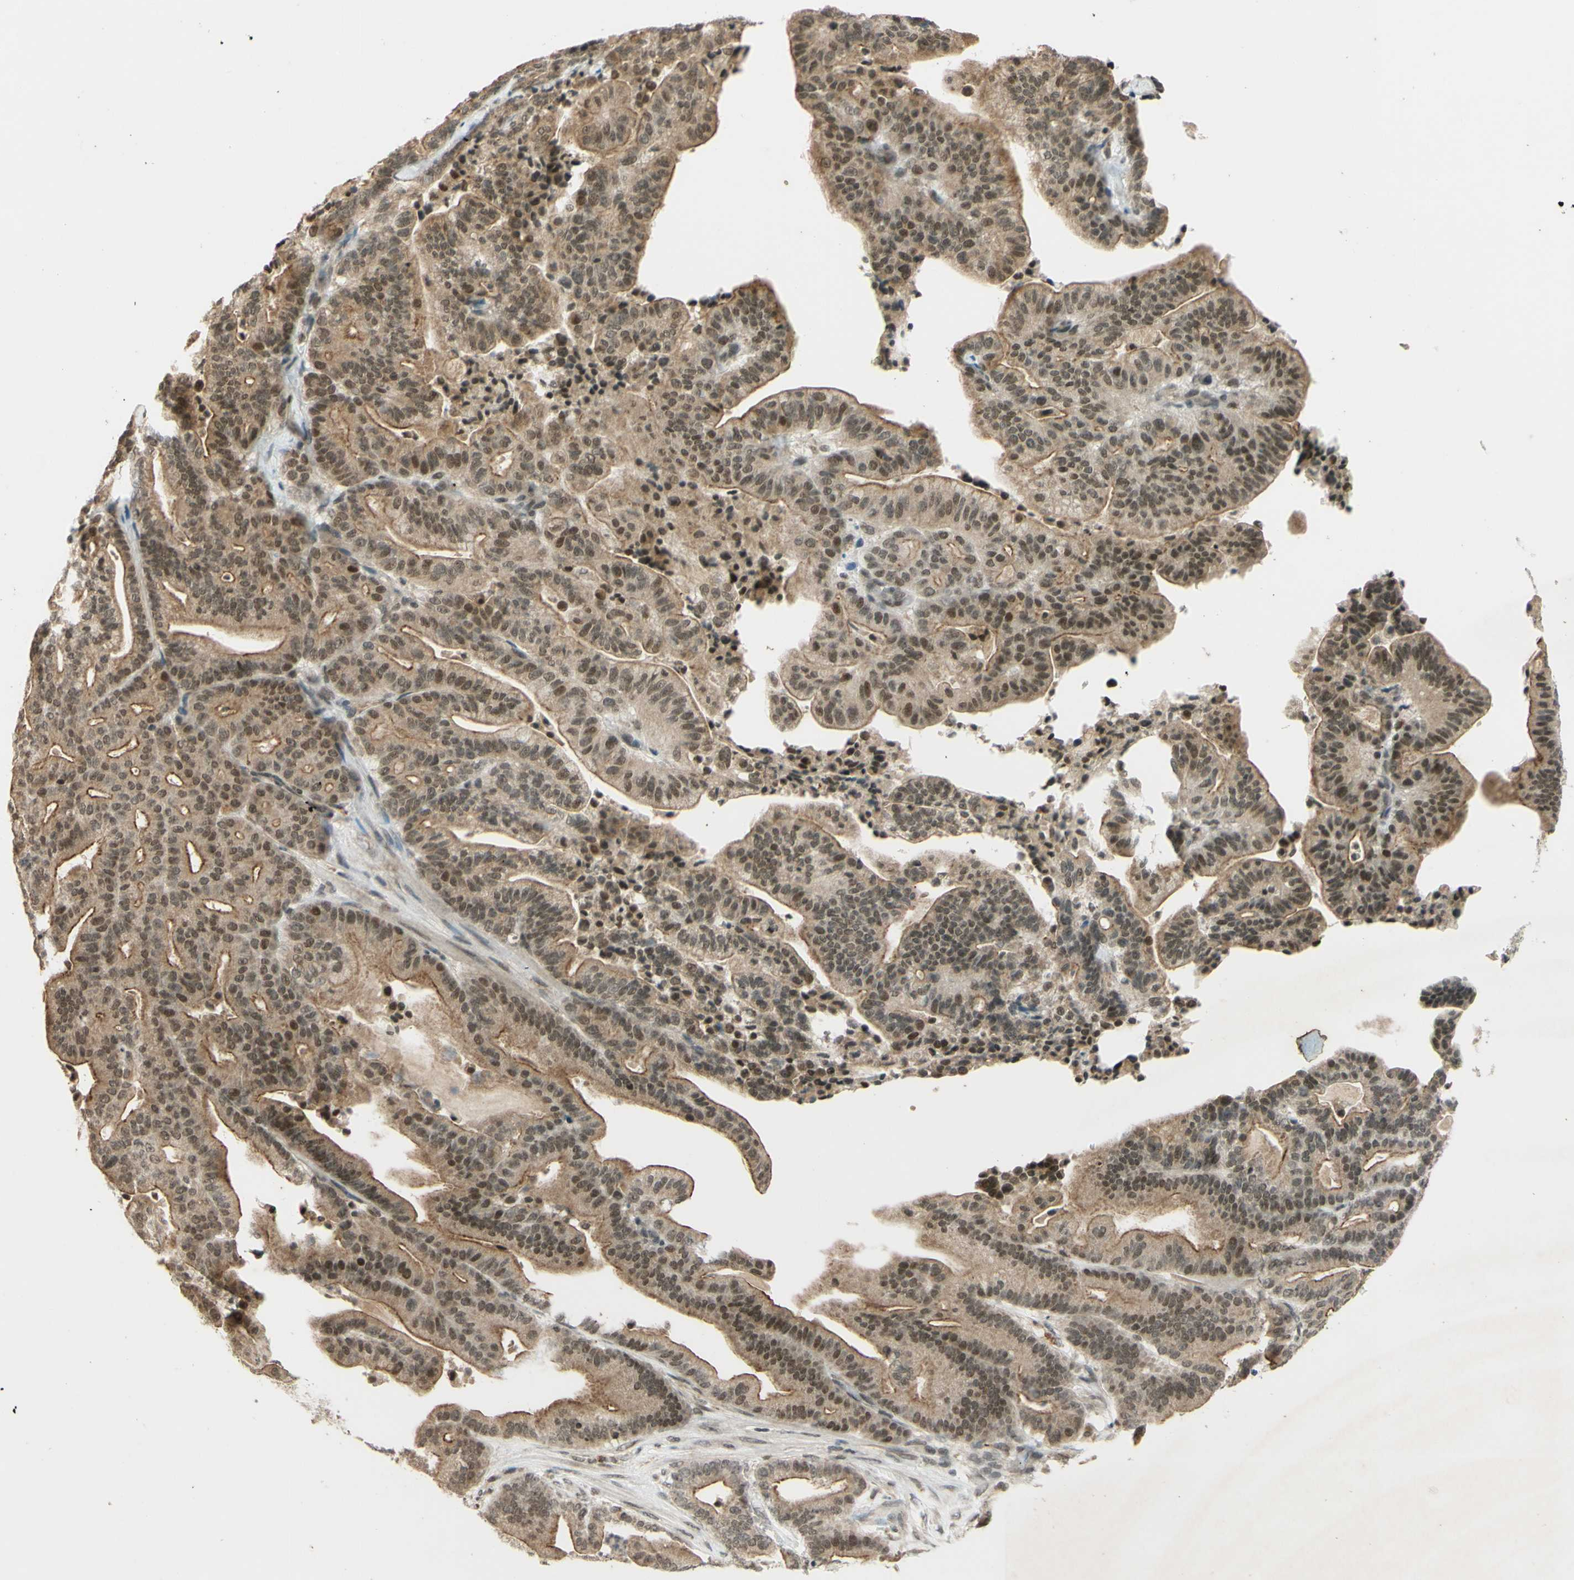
{"staining": {"intensity": "weak", "quantity": ">75%", "location": "cytoplasmic/membranous,nuclear"}, "tissue": "pancreatic cancer", "cell_type": "Tumor cells", "image_type": "cancer", "snomed": [{"axis": "morphology", "description": "Adenocarcinoma, NOS"}, {"axis": "topography", "description": "Pancreas"}], "caption": "A micrograph of pancreatic cancer stained for a protein demonstrates weak cytoplasmic/membranous and nuclear brown staining in tumor cells.", "gene": "SMARCB1", "patient": {"sex": "male", "age": 63}}